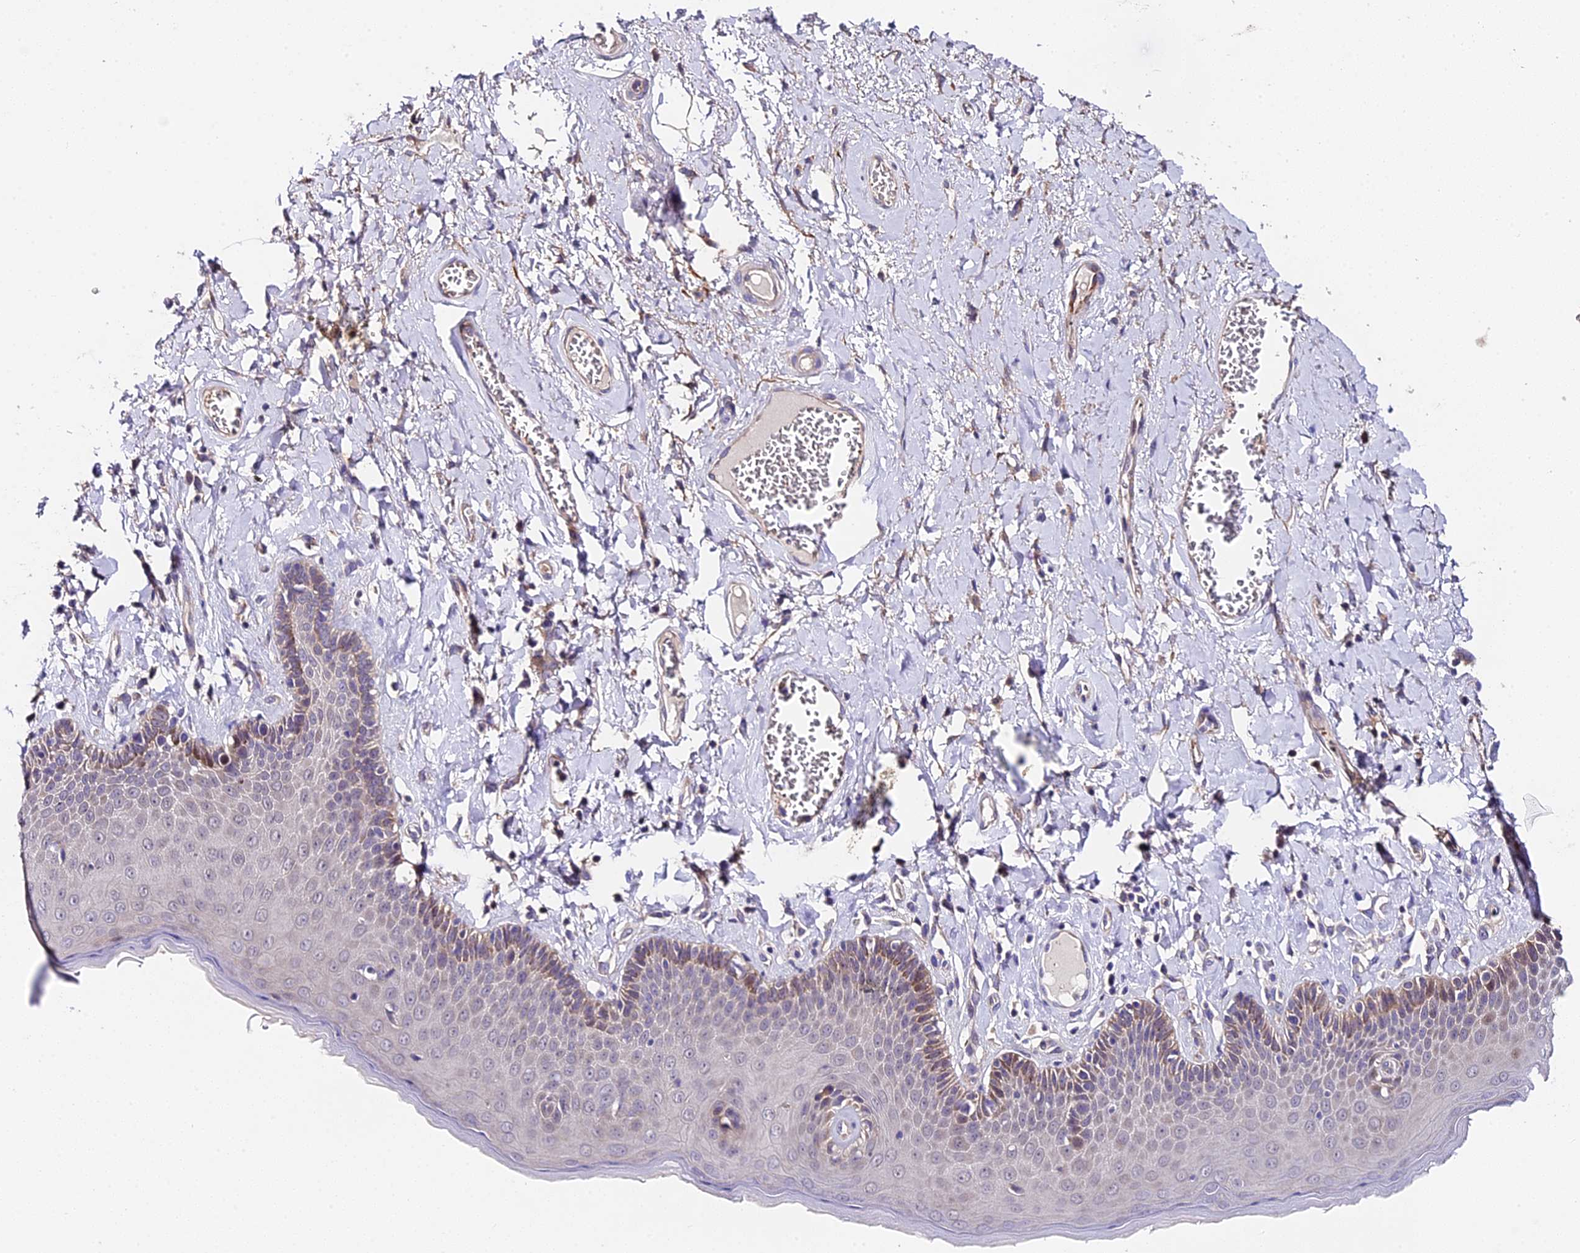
{"staining": {"intensity": "moderate", "quantity": "<25%", "location": "cytoplasmic/membranous"}, "tissue": "skin", "cell_type": "Epidermal cells", "image_type": "normal", "snomed": [{"axis": "morphology", "description": "Normal tissue, NOS"}, {"axis": "topography", "description": "Anal"}], "caption": "Approximately <25% of epidermal cells in benign human skin exhibit moderate cytoplasmic/membranous protein staining as visualized by brown immunohistochemical staining.", "gene": "TRMT1", "patient": {"sex": "male", "age": 69}}